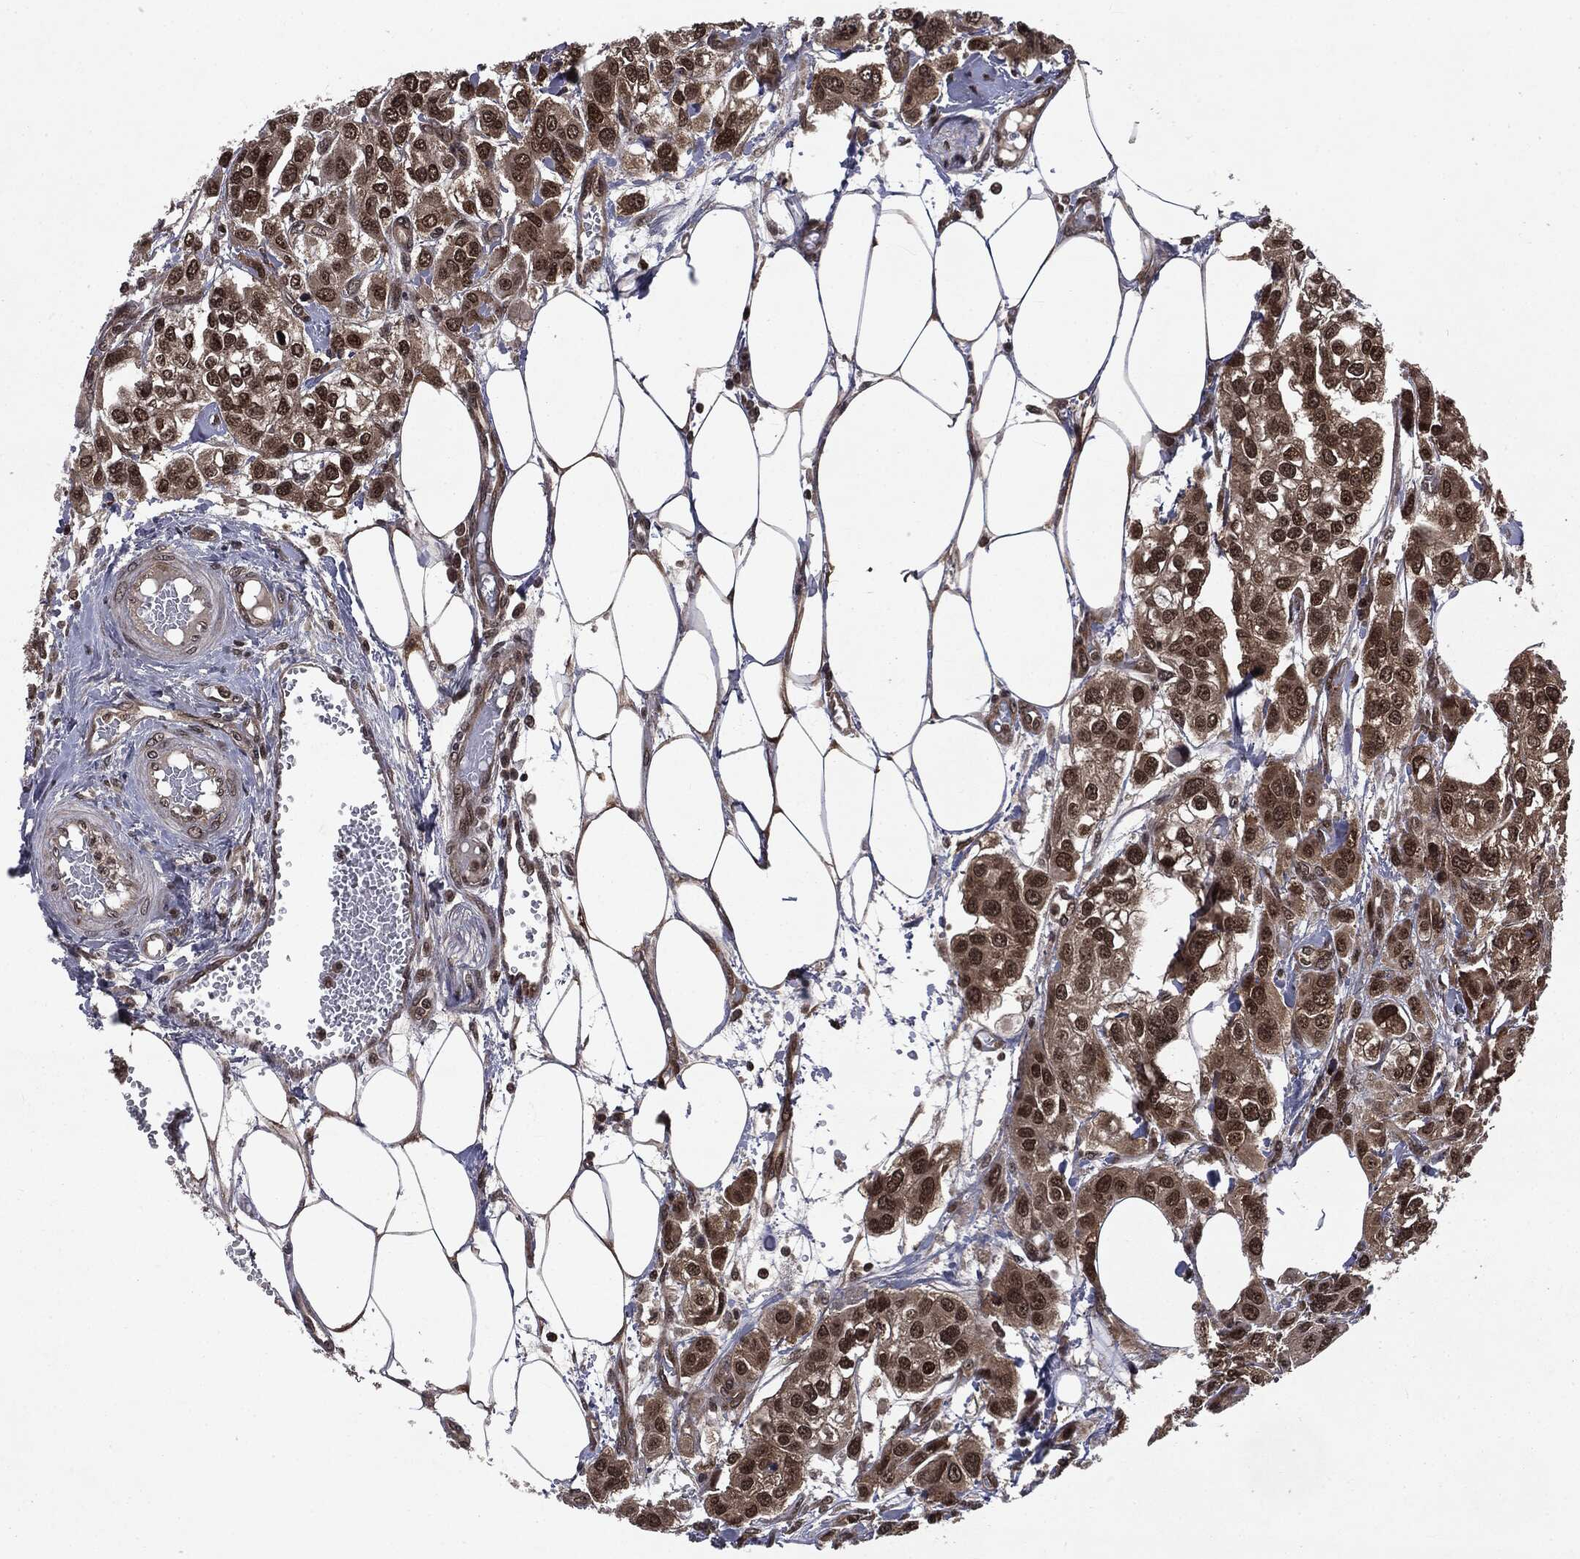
{"staining": {"intensity": "strong", "quantity": "25%-75%", "location": "nuclear"}, "tissue": "urothelial cancer", "cell_type": "Tumor cells", "image_type": "cancer", "snomed": [{"axis": "morphology", "description": "Urothelial carcinoma, High grade"}, {"axis": "topography", "description": "Urinary bladder"}], "caption": "The photomicrograph reveals staining of urothelial carcinoma (high-grade), revealing strong nuclear protein expression (brown color) within tumor cells. (IHC, brightfield microscopy, high magnification).", "gene": "STAU2", "patient": {"sex": "male", "age": 67}}